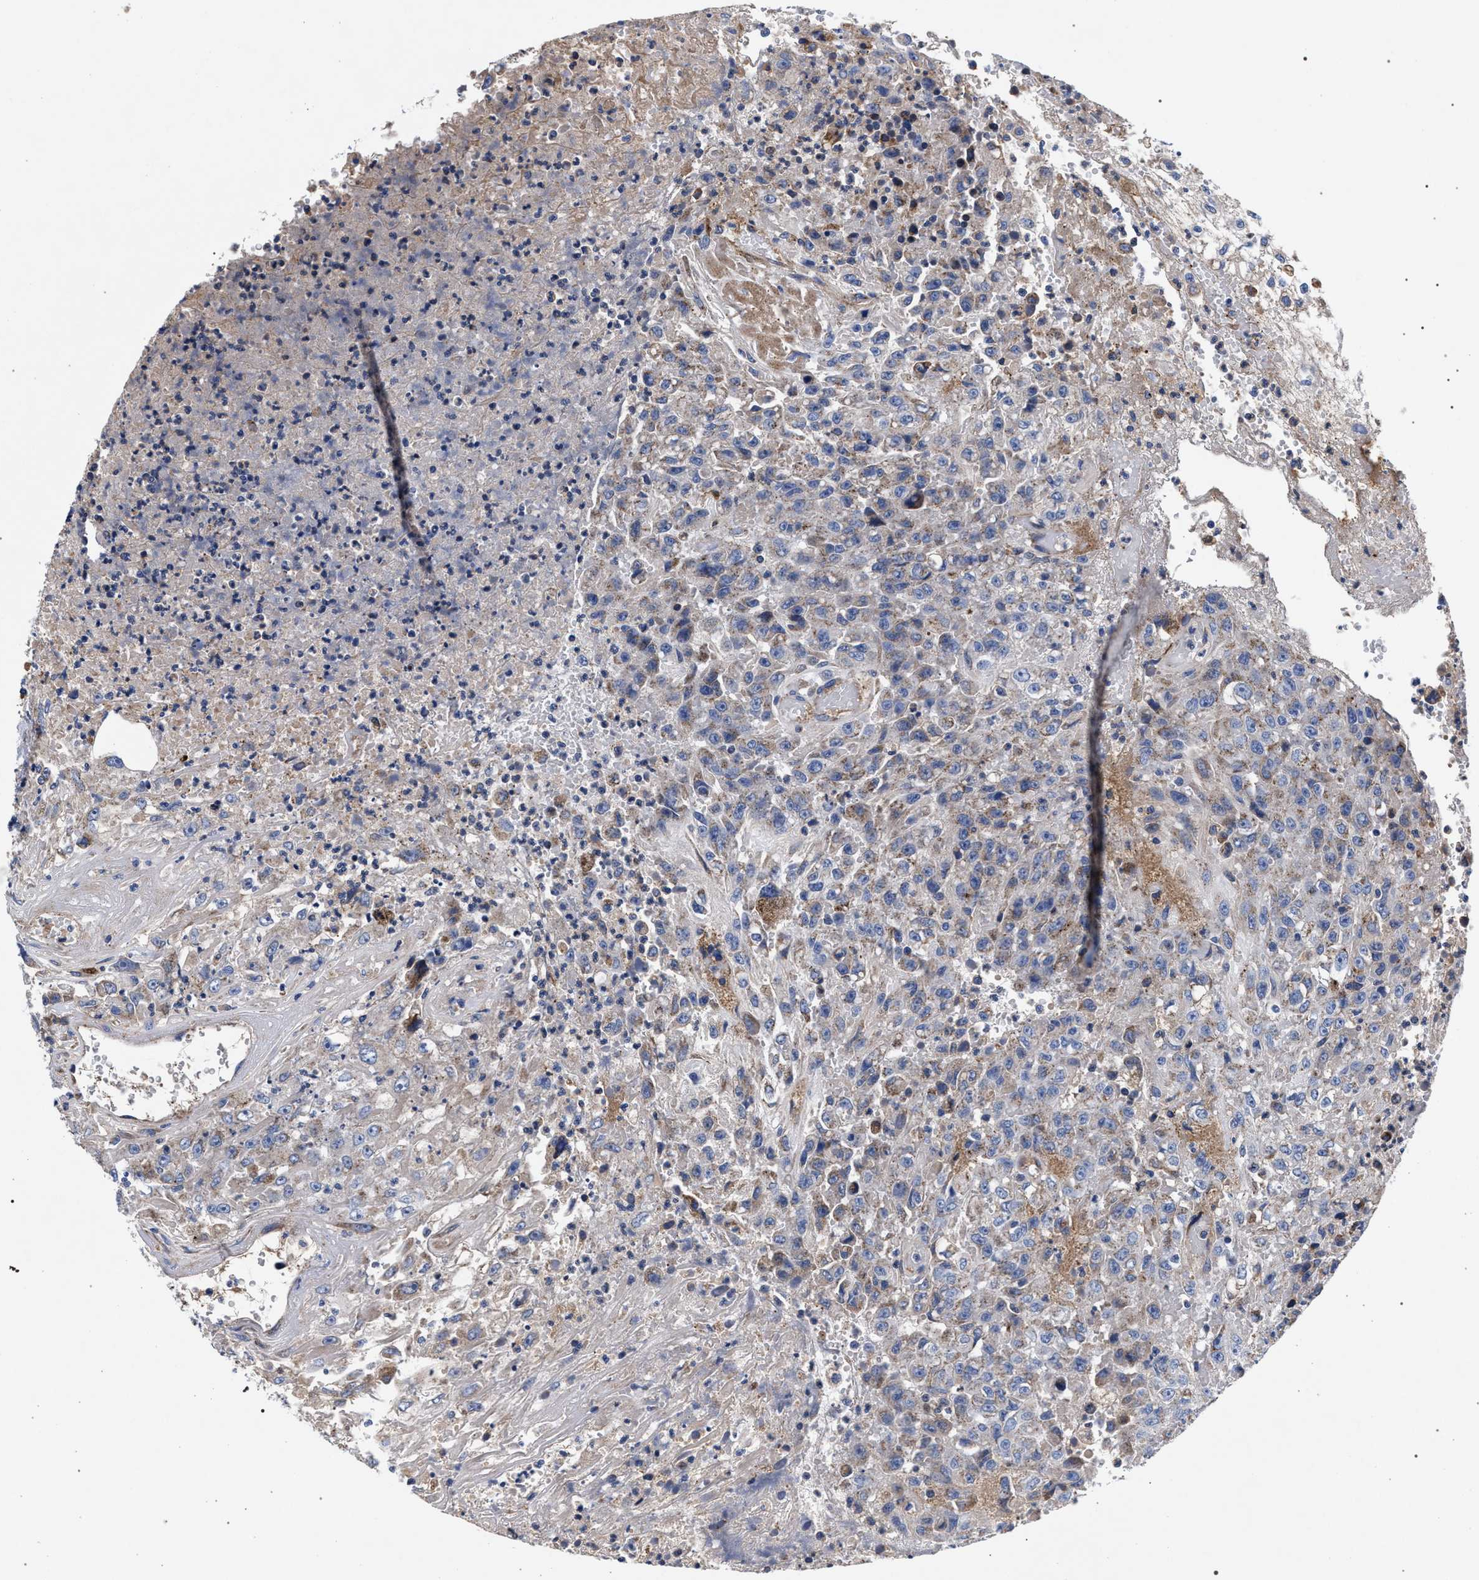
{"staining": {"intensity": "weak", "quantity": "<25%", "location": "cytoplasmic/membranous"}, "tissue": "urothelial cancer", "cell_type": "Tumor cells", "image_type": "cancer", "snomed": [{"axis": "morphology", "description": "Urothelial carcinoma, High grade"}, {"axis": "topography", "description": "Urinary bladder"}], "caption": "Tumor cells are negative for protein expression in human urothelial carcinoma (high-grade).", "gene": "ACOX1", "patient": {"sex": "male", "age": 46}}